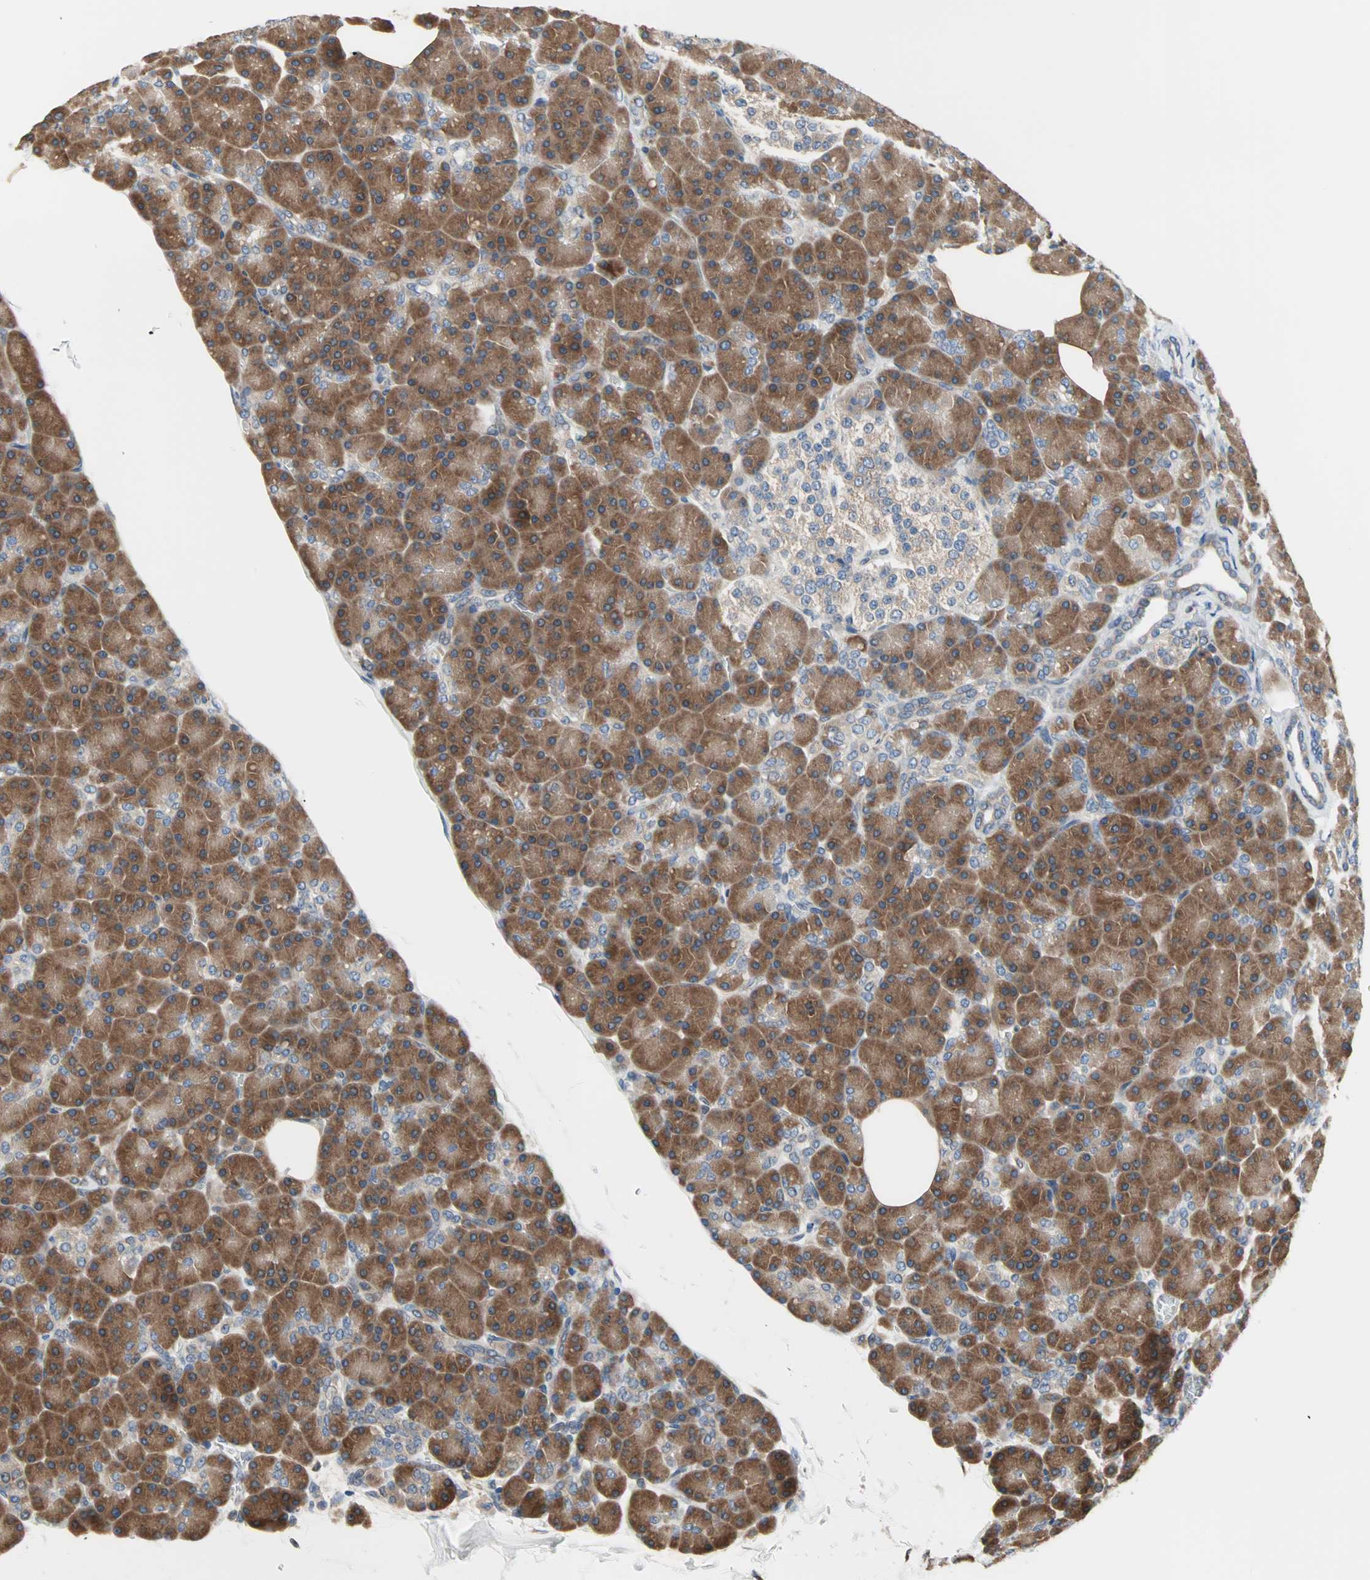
{"staining": {"intensity": "strong", "quantity": ">75%", "location": "cytoplasmic/membranous"}, "tissue": "pancreas", "cell_type": "Exocrine glandular cells", "image_type": "normal", "snomed": [{"axis": "morphology", "description": "Normal tissue, NOS"}, {"axis": "topography", "description": "Pancreas"}], "caption": "Pancreas stained with DAB IHC reveals high levels of strong cytoplasmic/membranous expression in approximately >75% of exocrine glandular cells. Immunohistochemistry (ihc) stains the protein of interest in brown and the nuclei are stained blue.", "gene": "SAR1A", "patient": {"sex": "female", "age": 43}}